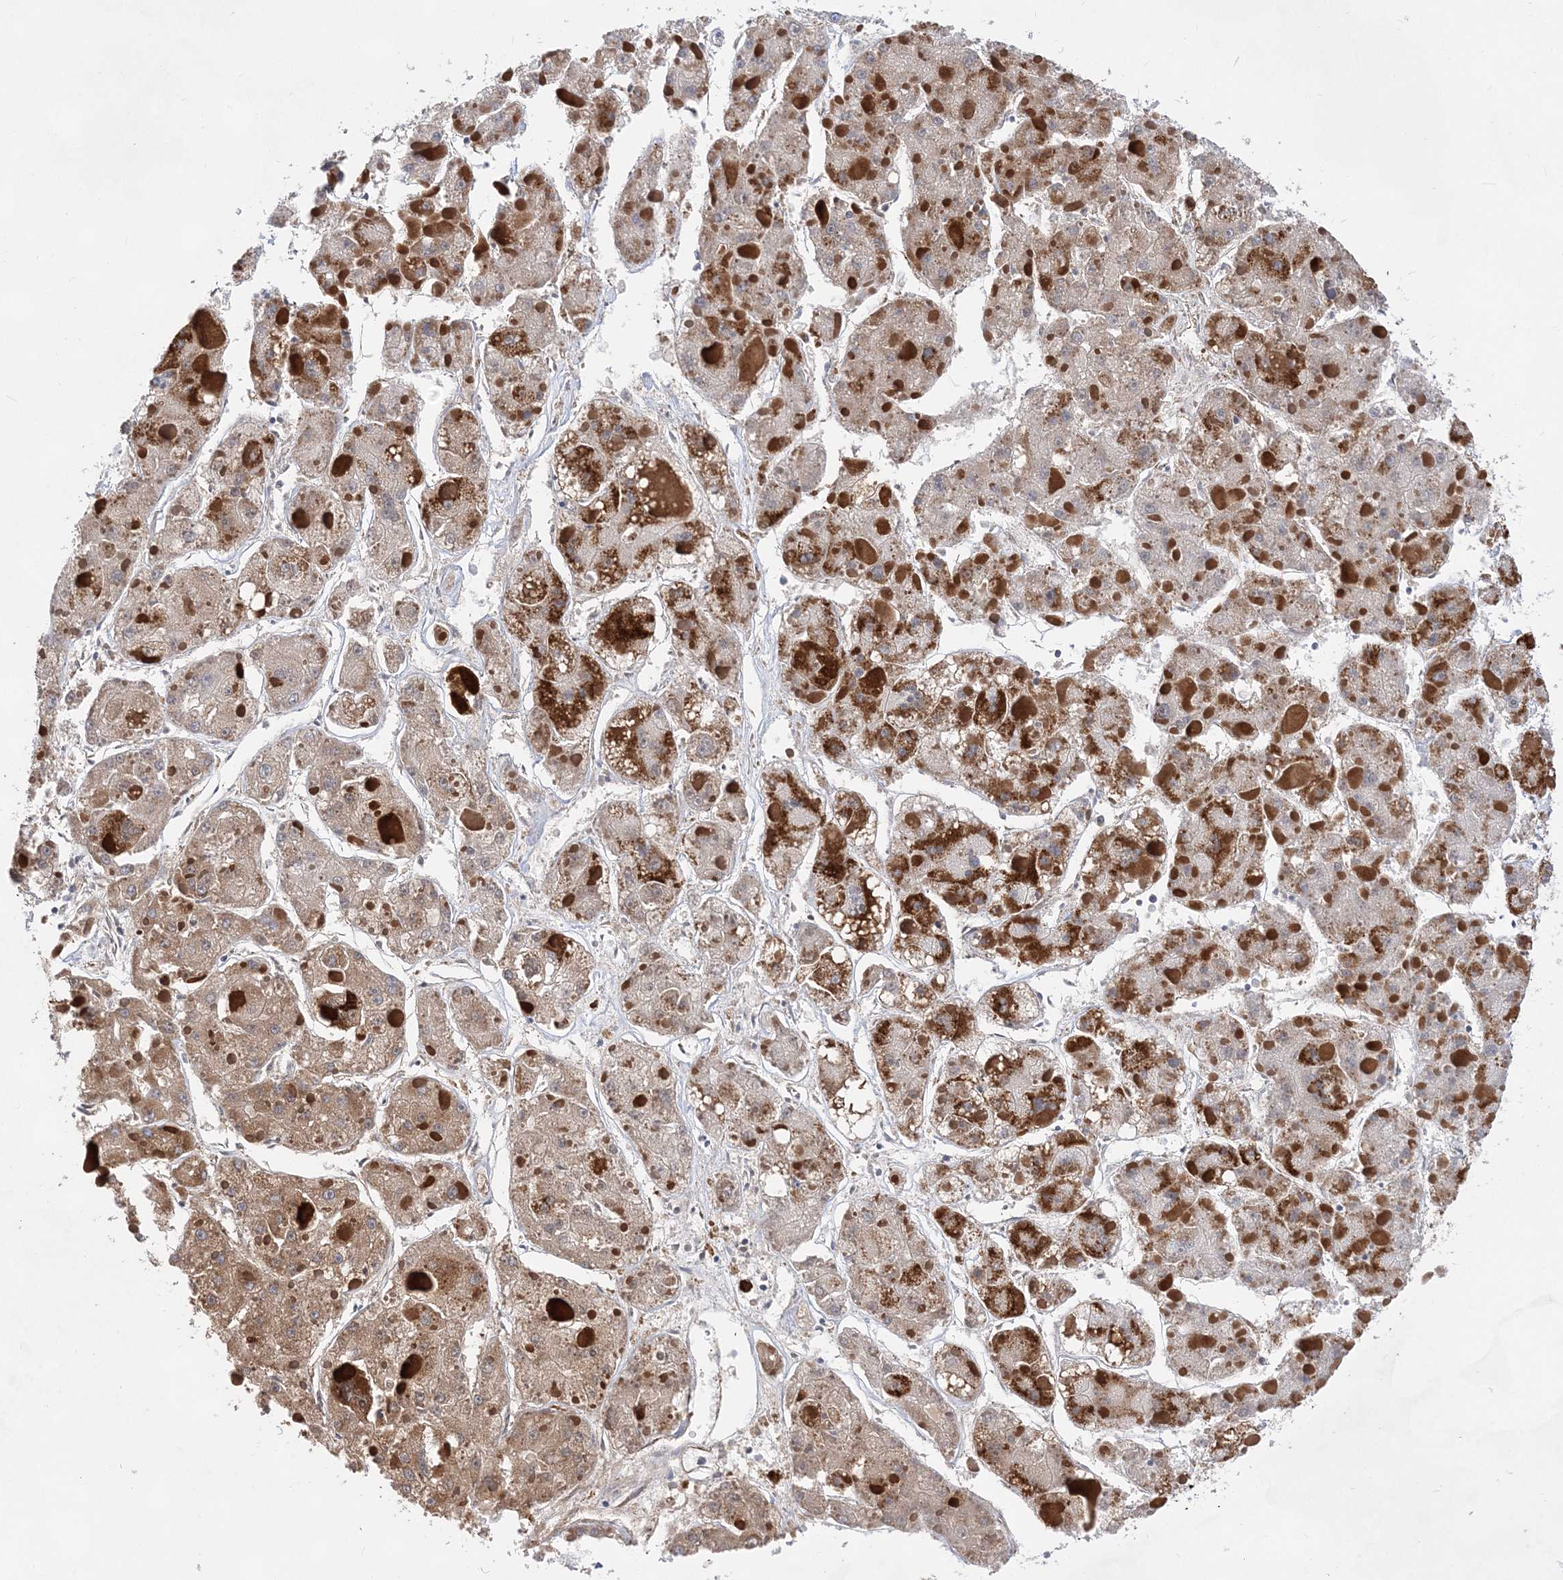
{"staining": {"intensity": "weak", "quantity": ">75%", "location": "cytoplasmic/membranous"}, "tissue": "liver cancer", "cell_type": "Tumor cells", "image_type": "cancer", "snomed": [{"axis": "morphology", "description": "Carcinoma, Hepatocellular, NOS"}, {"axis": "topography", "description": "Liver"}], "caption": "Protein staining of liver hepatocellular carcinoma tissue shows weak cytoplasmic/membranous staining in approximately >75% of tumor cells.", "gene": "ACOT9", "patient": {"sex": "female", "age": 73}}